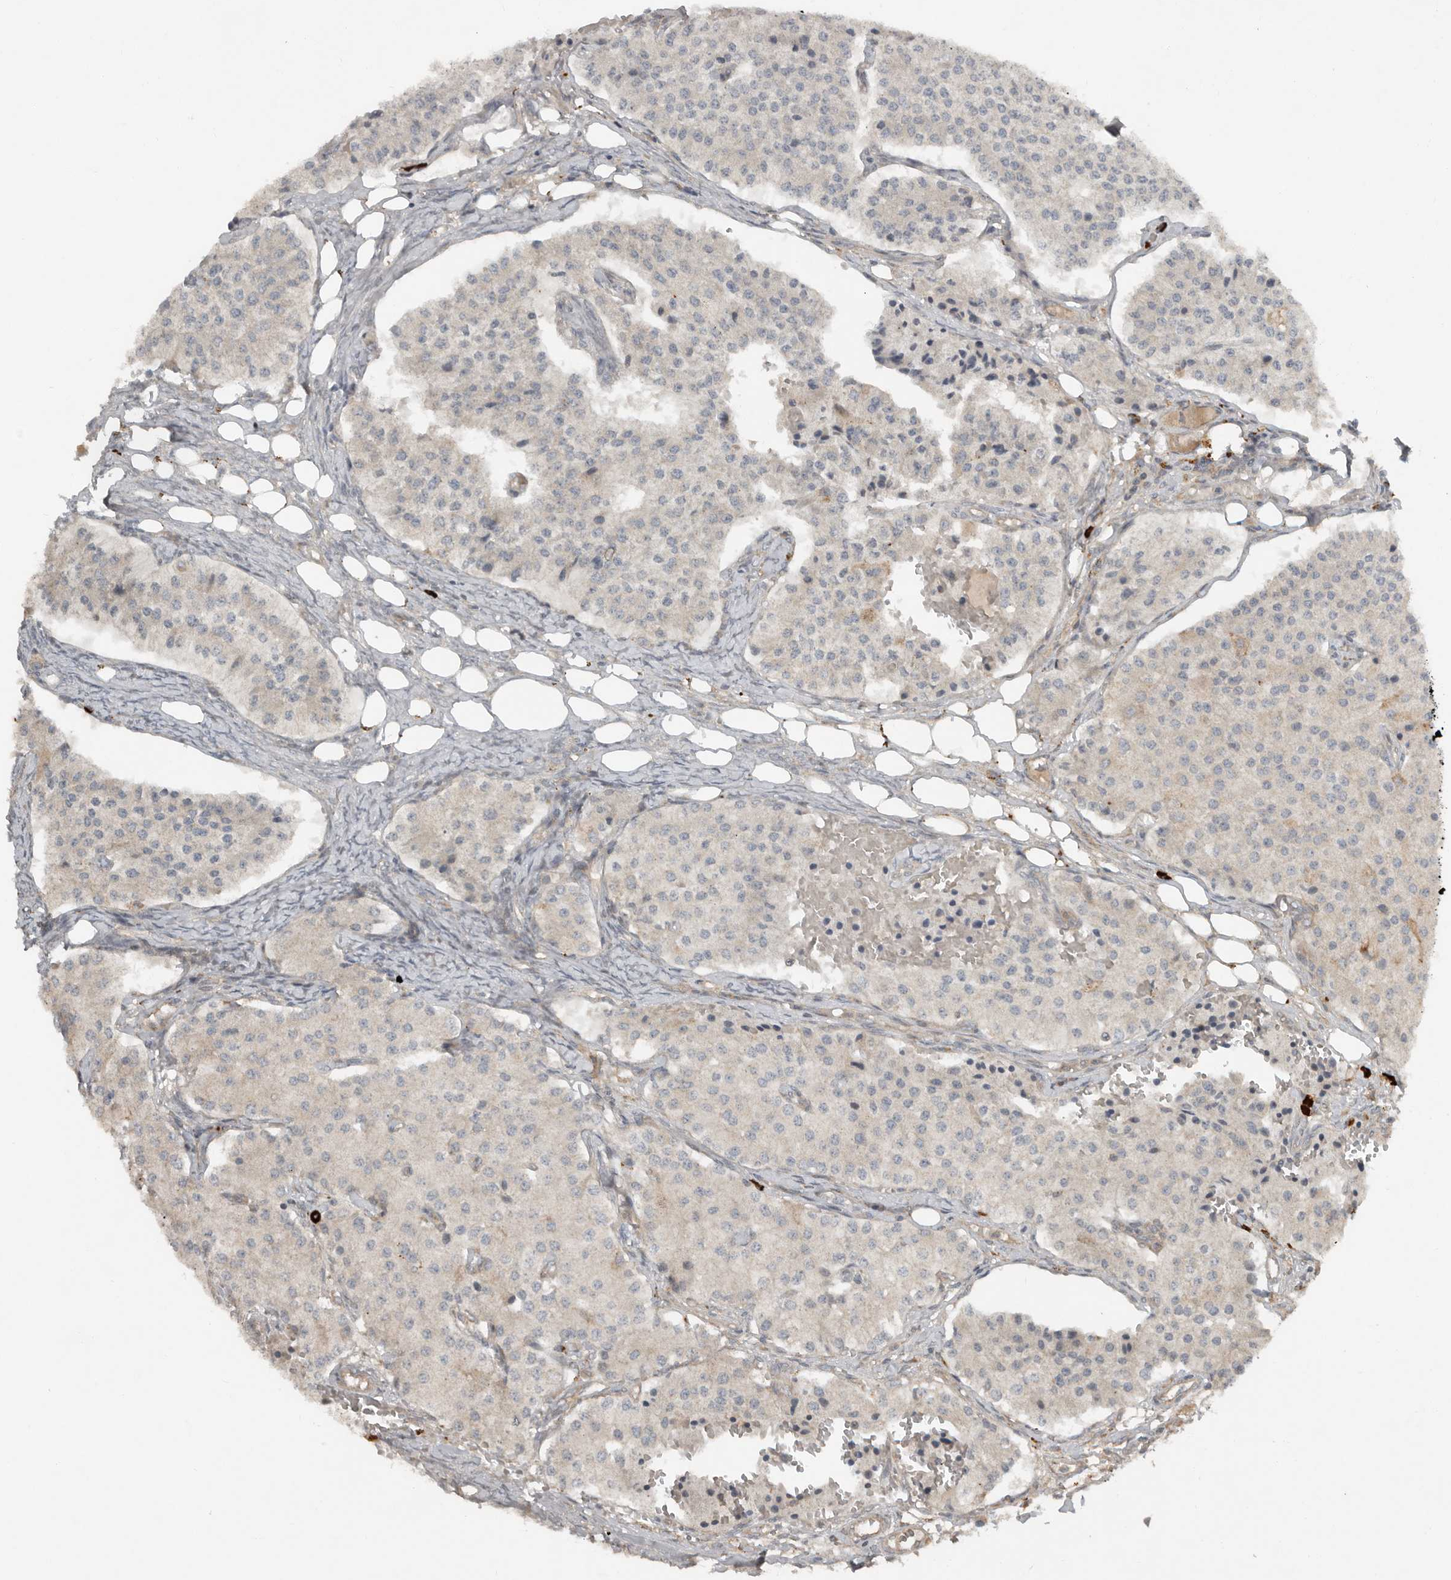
{"staining": {"intensity": "negative", "quantity": "none", "location": "none"}, "tissue": "carcinoid", "cell_type": "Tumor cells", "image_type": "cancer", "snomed": [{"axis": "morphology", "description": "Carcinoid, malignant, NOS"}, {"axis": "topography", "description": "Colon"}], "caption": "Immunohistochemical staining of carcinoid (malignant) displays no significant expression in tumor cells.", "gene": "TEAD3", "patient": {"sex": "female", "age": 52}}